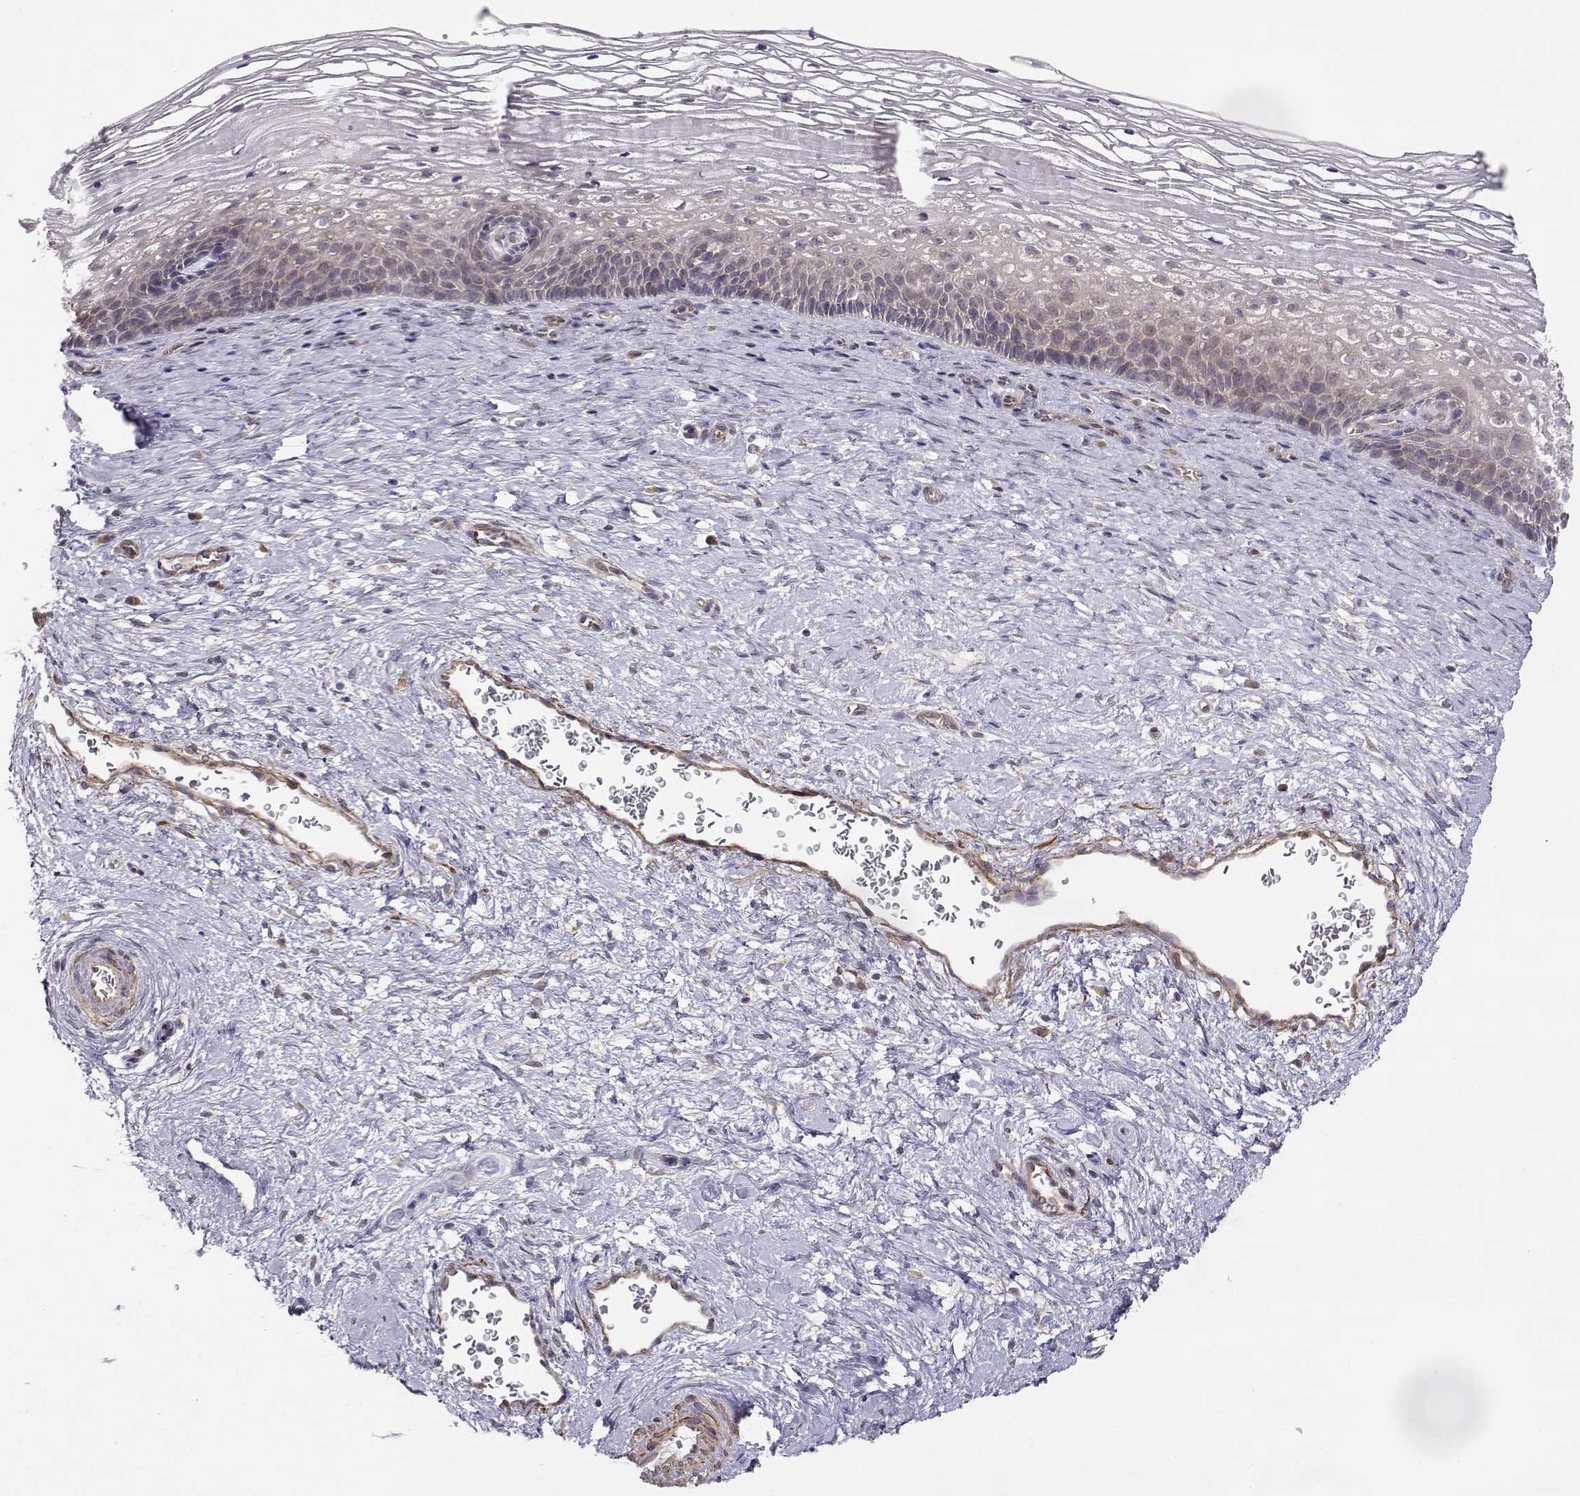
{"staining": {"intensity": "strong", "quantity": ">75%", "location": "cytoplasmic/membranous"}, "tissue": "cervix", "cell_type": "Glandular cells", "image_type": "normal", "snomed": [{"axis": "morphology", "description": "Normal tissue, NOS"}, {"axis": "topography", "description": "Cervix"}], "caption": "This histopathology image shows immunohistochemistry (IHC) staining of unremarkable cervix, with high strong cytoplasmic/membranous positivity in approximately >75% of glandular cells.", "gene": "PAIP1", "patient": {"sex": "female", "age": 34}}